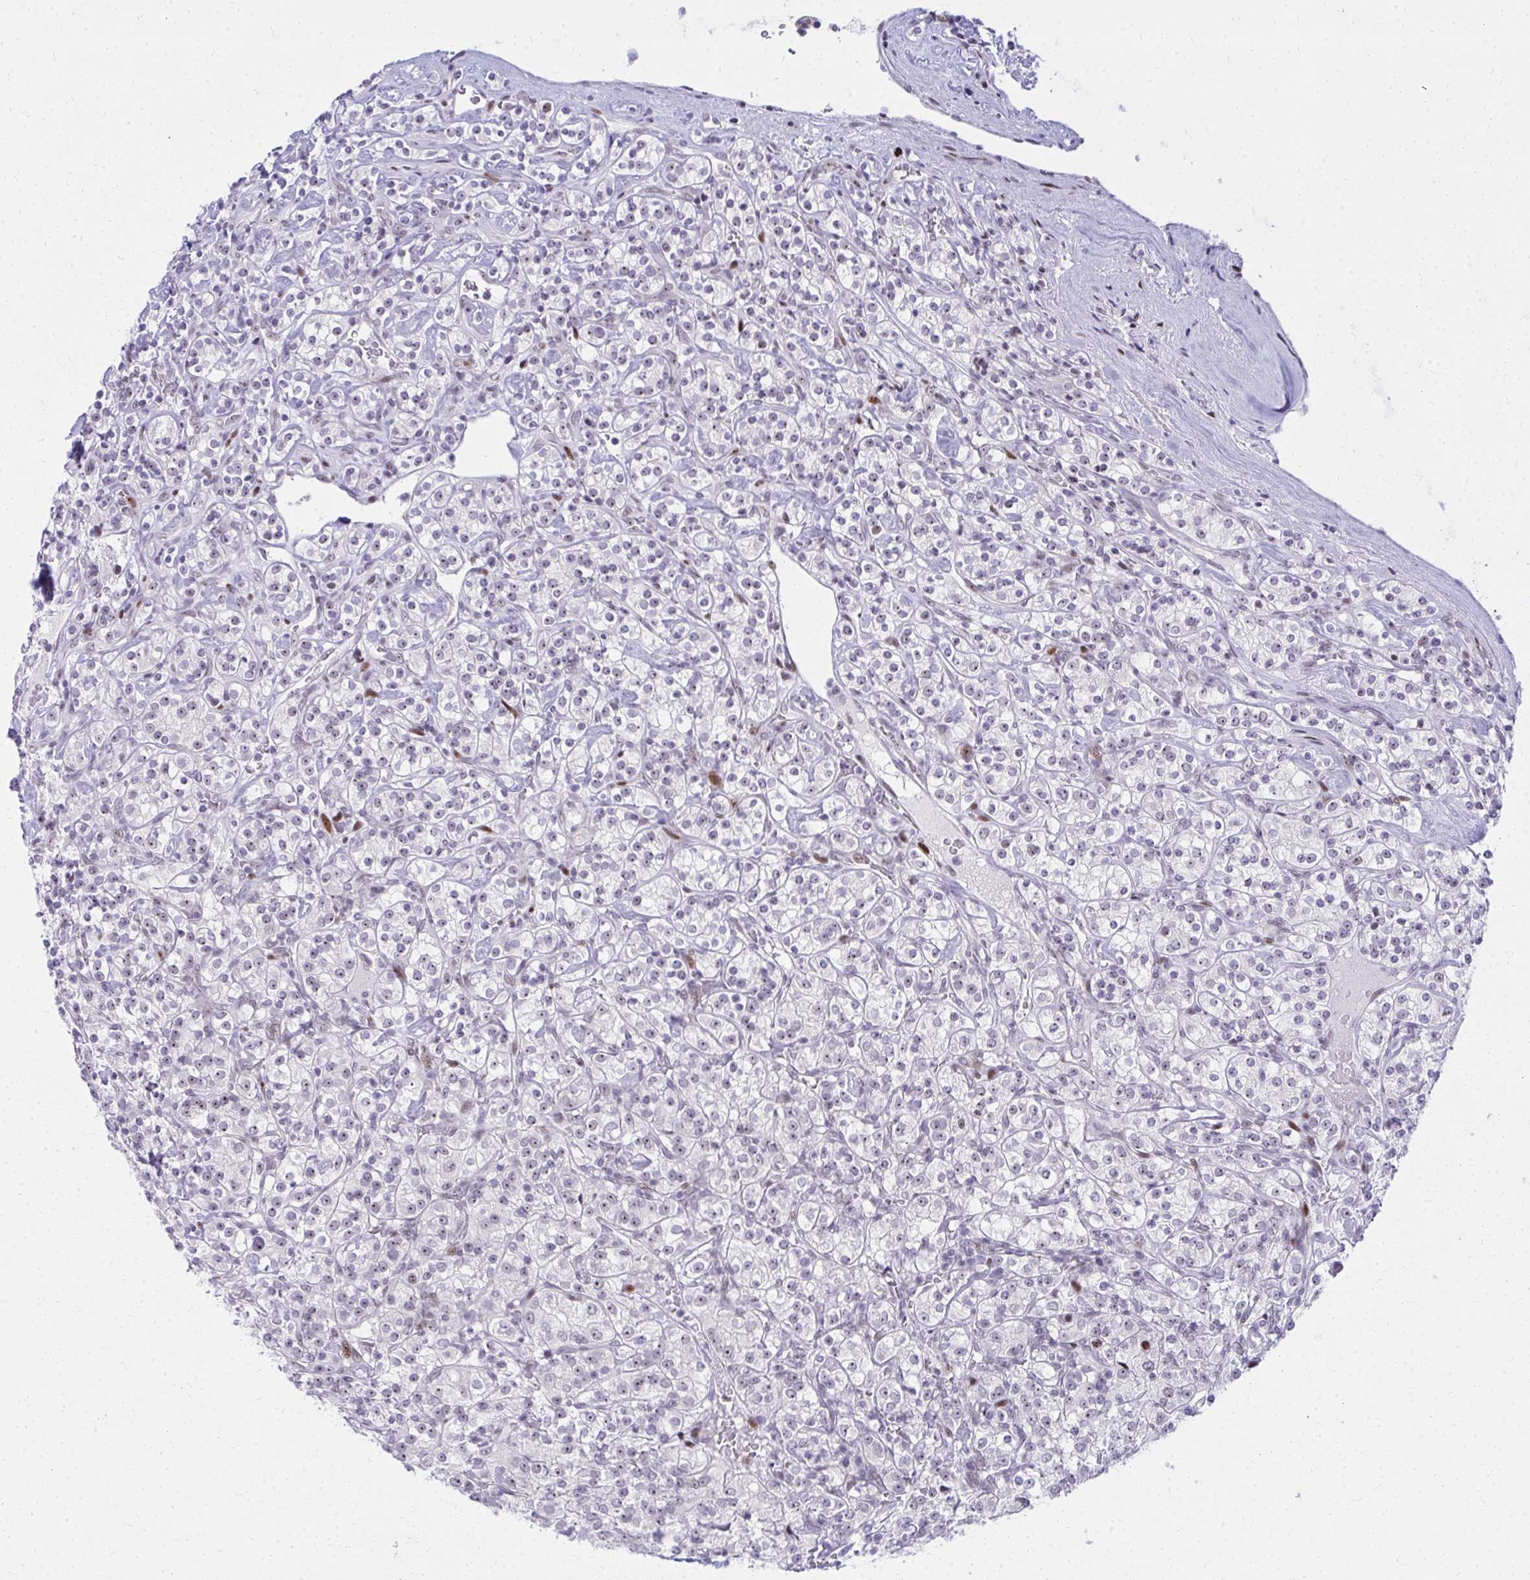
{"staining": {"intensity": "weak", "quantity": "25%-75%", "location": "nuclear"}, "tissue": "renal cancer", "cell_type": "Tumor cells", "image_type": "cancer", "snomed": [{"axis": "morphology", "description": "Adenocarcinoma, NOS"}, {"axis": "topography", "description": "Kidney"}], "caption": "There is low levels of weak nuclear expression in tumor cells of adenocarcinoma (renal), as demonstrated by immunohistochemical staining (brown color).", "gene": "GLDN", "patient": {"sex": "male", "age": 77}}